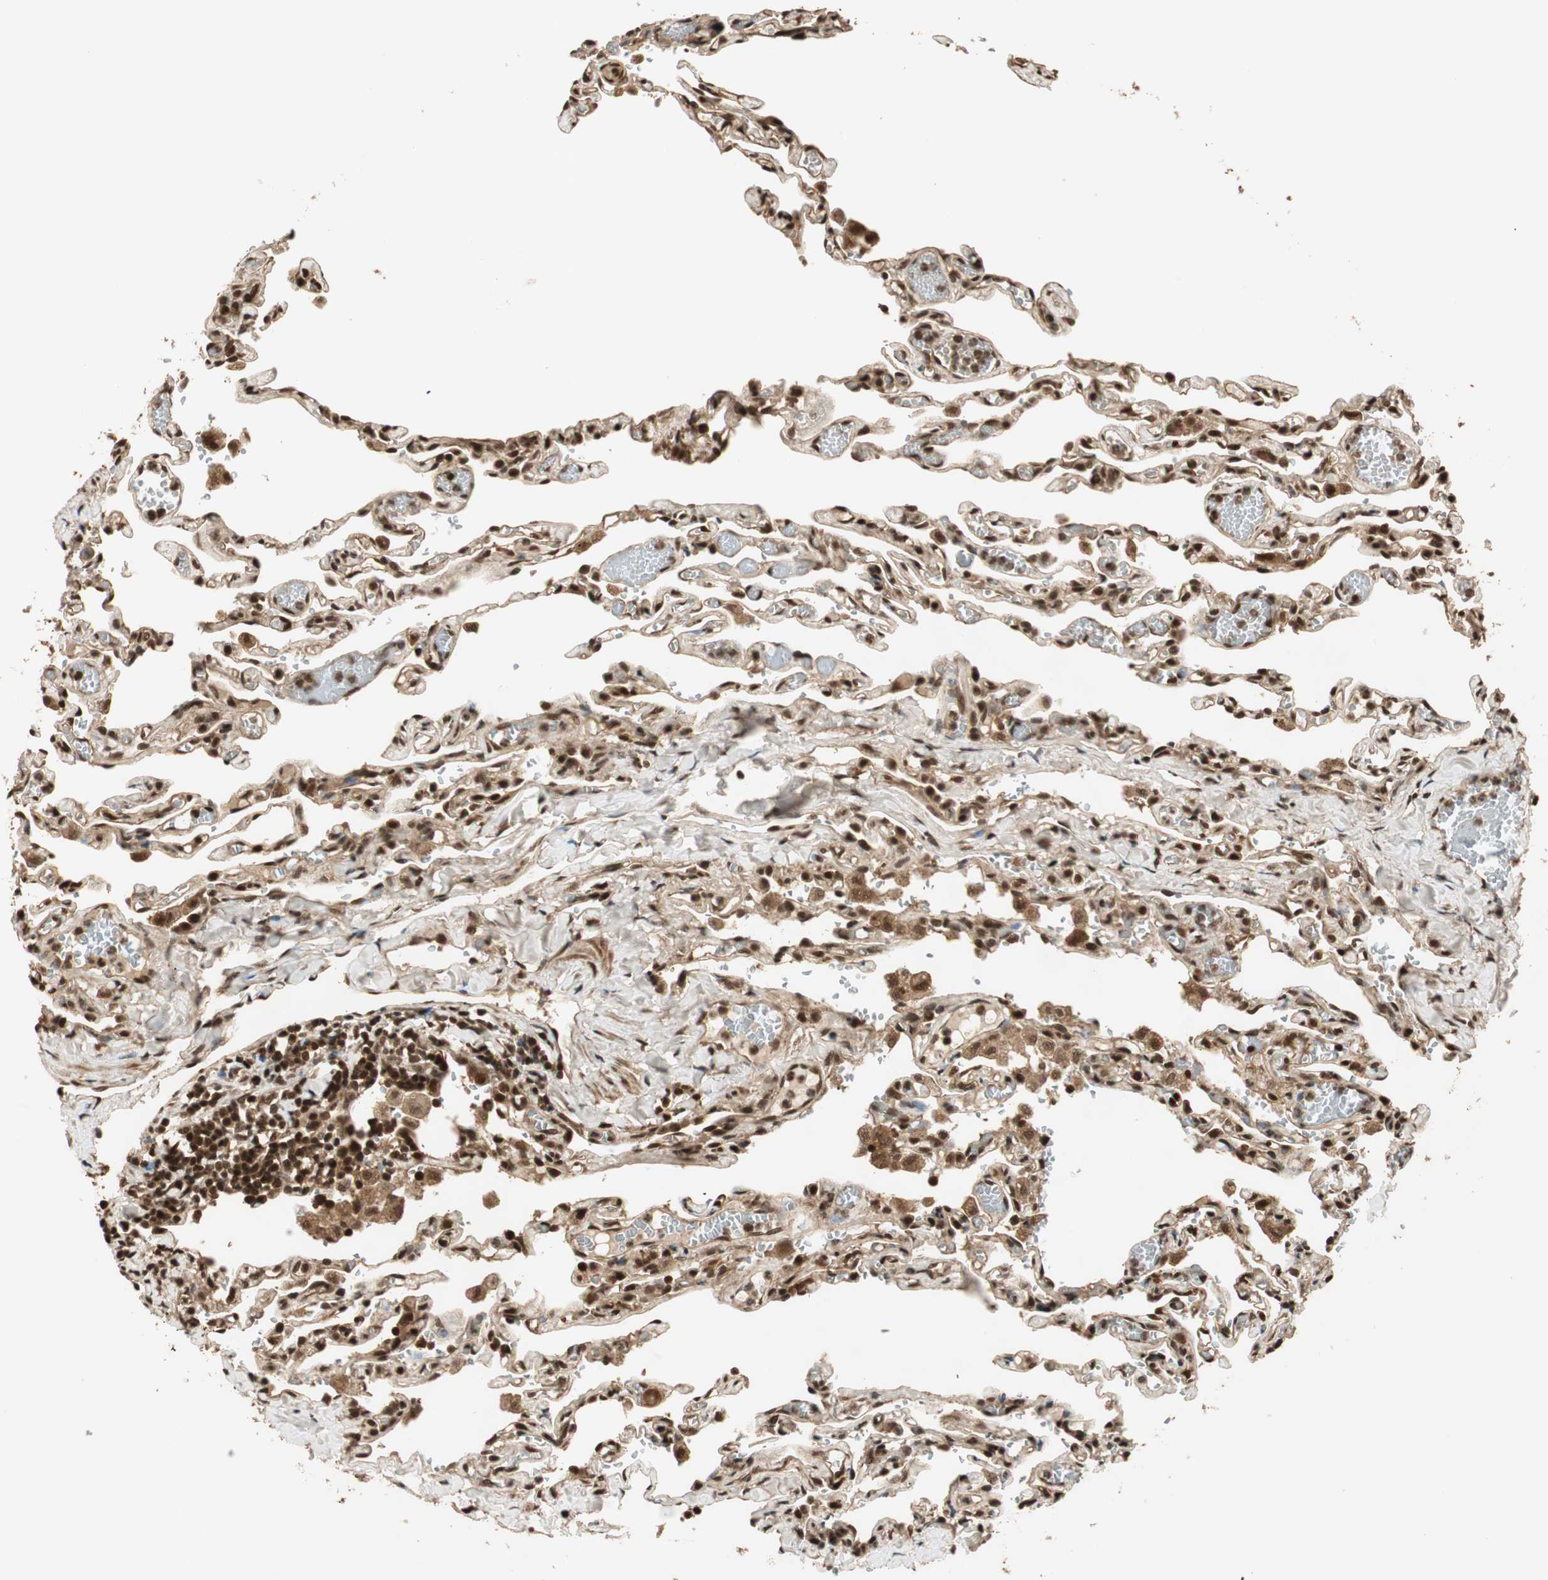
{"staining": {"intensity": "strong", "quantity": ">75%", "location": "cytoplasmic/membranous,nuclear"}, "tissue": "lung", "cell_type": "Alveolar cells", "image_type": "normal", "snomed": [{"axis": "morphology", "description": "Normal tissue, NOS"}, {"axis": "topography", "description": "Lung"}], "caption": "Protein staining exhibits strong cytoplasmic/membranous,nuclear positivity in approximately >75% of alveolar cells in unremarkable lung.", "gene": "RPA3", "patient": {"sex": "male", "age": 21}}